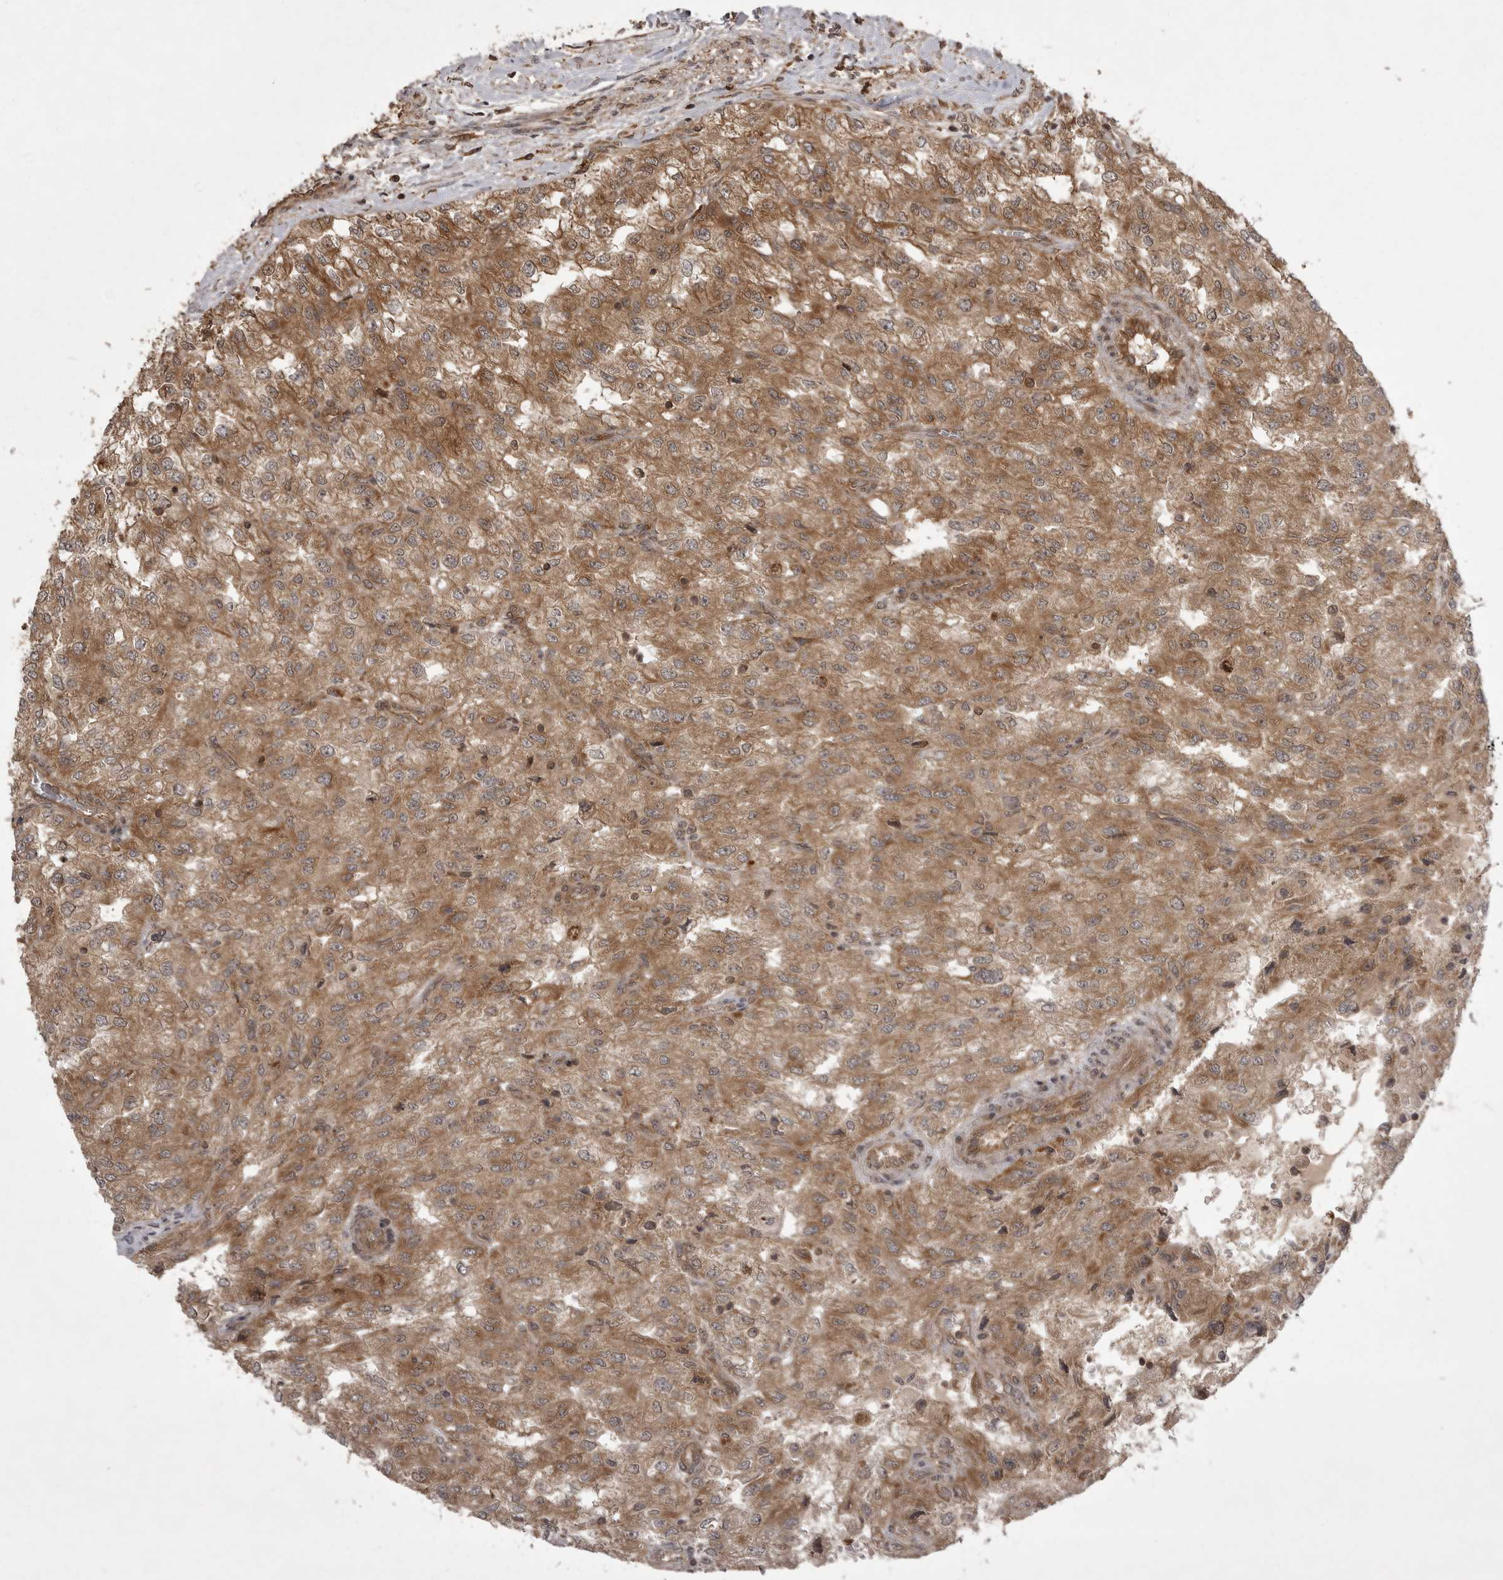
{"staining": {"intensity": "moderate", "quantity": ">75%", "location": "cytoplasmic/membranous"}, "tissue": "renal cancer", "cell_type": "Tumor cells", "image_type": "cancer", "snomed": [{"axis": "morphology", "description": "Adenocarcinoma, NOS"}, {"axis": "topography", "description": "Kidney"}], "caption": "An image showing moderate cytoplasmic/membranous staining in approximately >75% of tumor cells in renal cancer (adenocarcinoma), as visualized by brown immunohistochemical staining.", "gene": "STK24", "patient": {"sex": "female", "age": 54}}